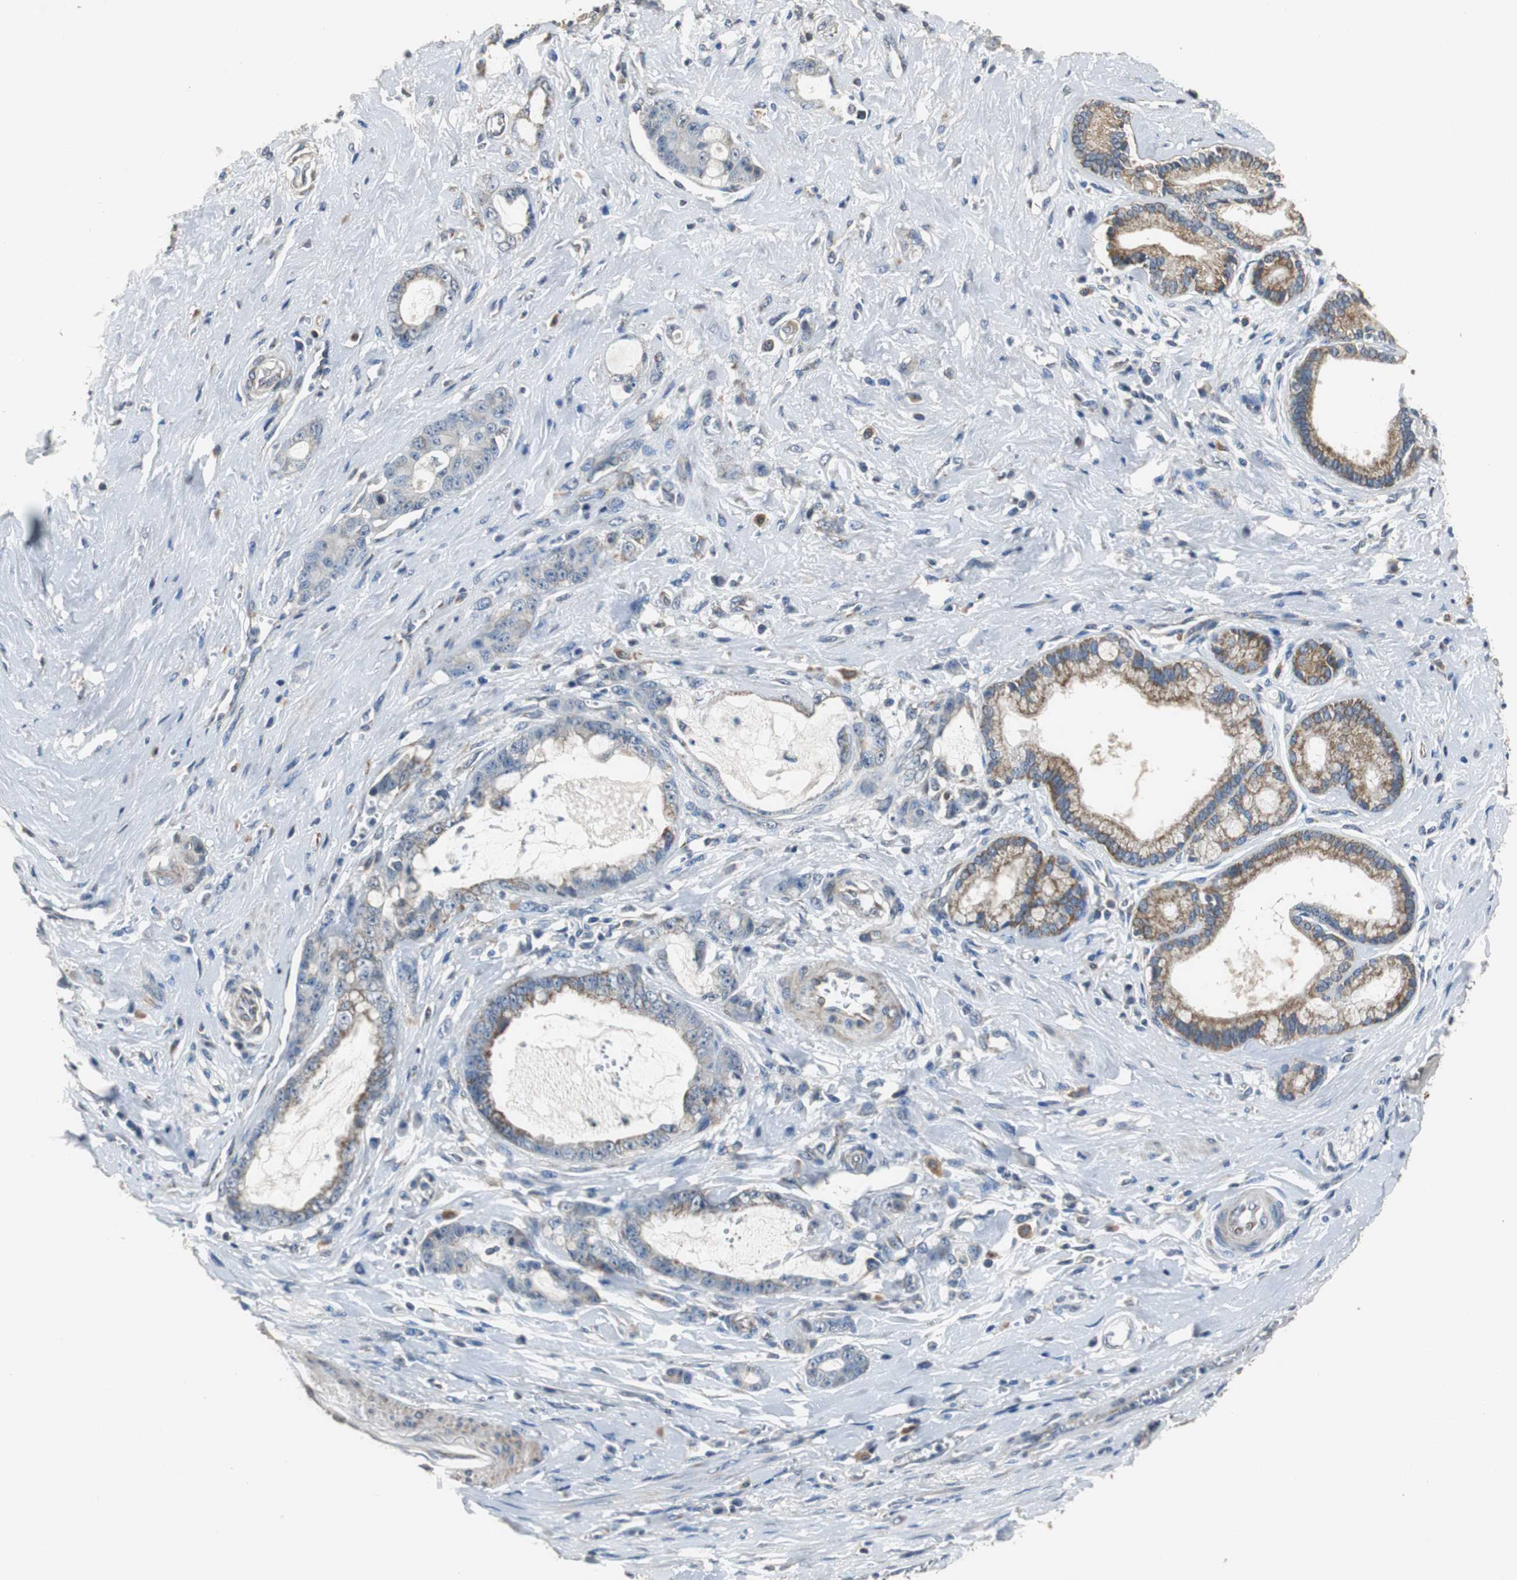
{"staining": {"intensity": "moderate", "quantity": "<25%", "location": "cytoplasmic/membranous"}, "tissue": "pancreatic cancer", "cell_type": "Tumor cells", "image_type": "cancer", "snomed": [{"axis": "morphology", "description": "Adenocarcinoma, NOS"}, {"axis": "topography", "description": "Pancreas"}], "caption": "Immunohistochemistry (IHC) (DAB) staining of pancreatic cancer exhibits moderate cytoplasmic/membranous protein positivity in approximately <25% of tumor cells.", "gene": "HMGCL", "patient": {"sex": "female", "age": 73}}